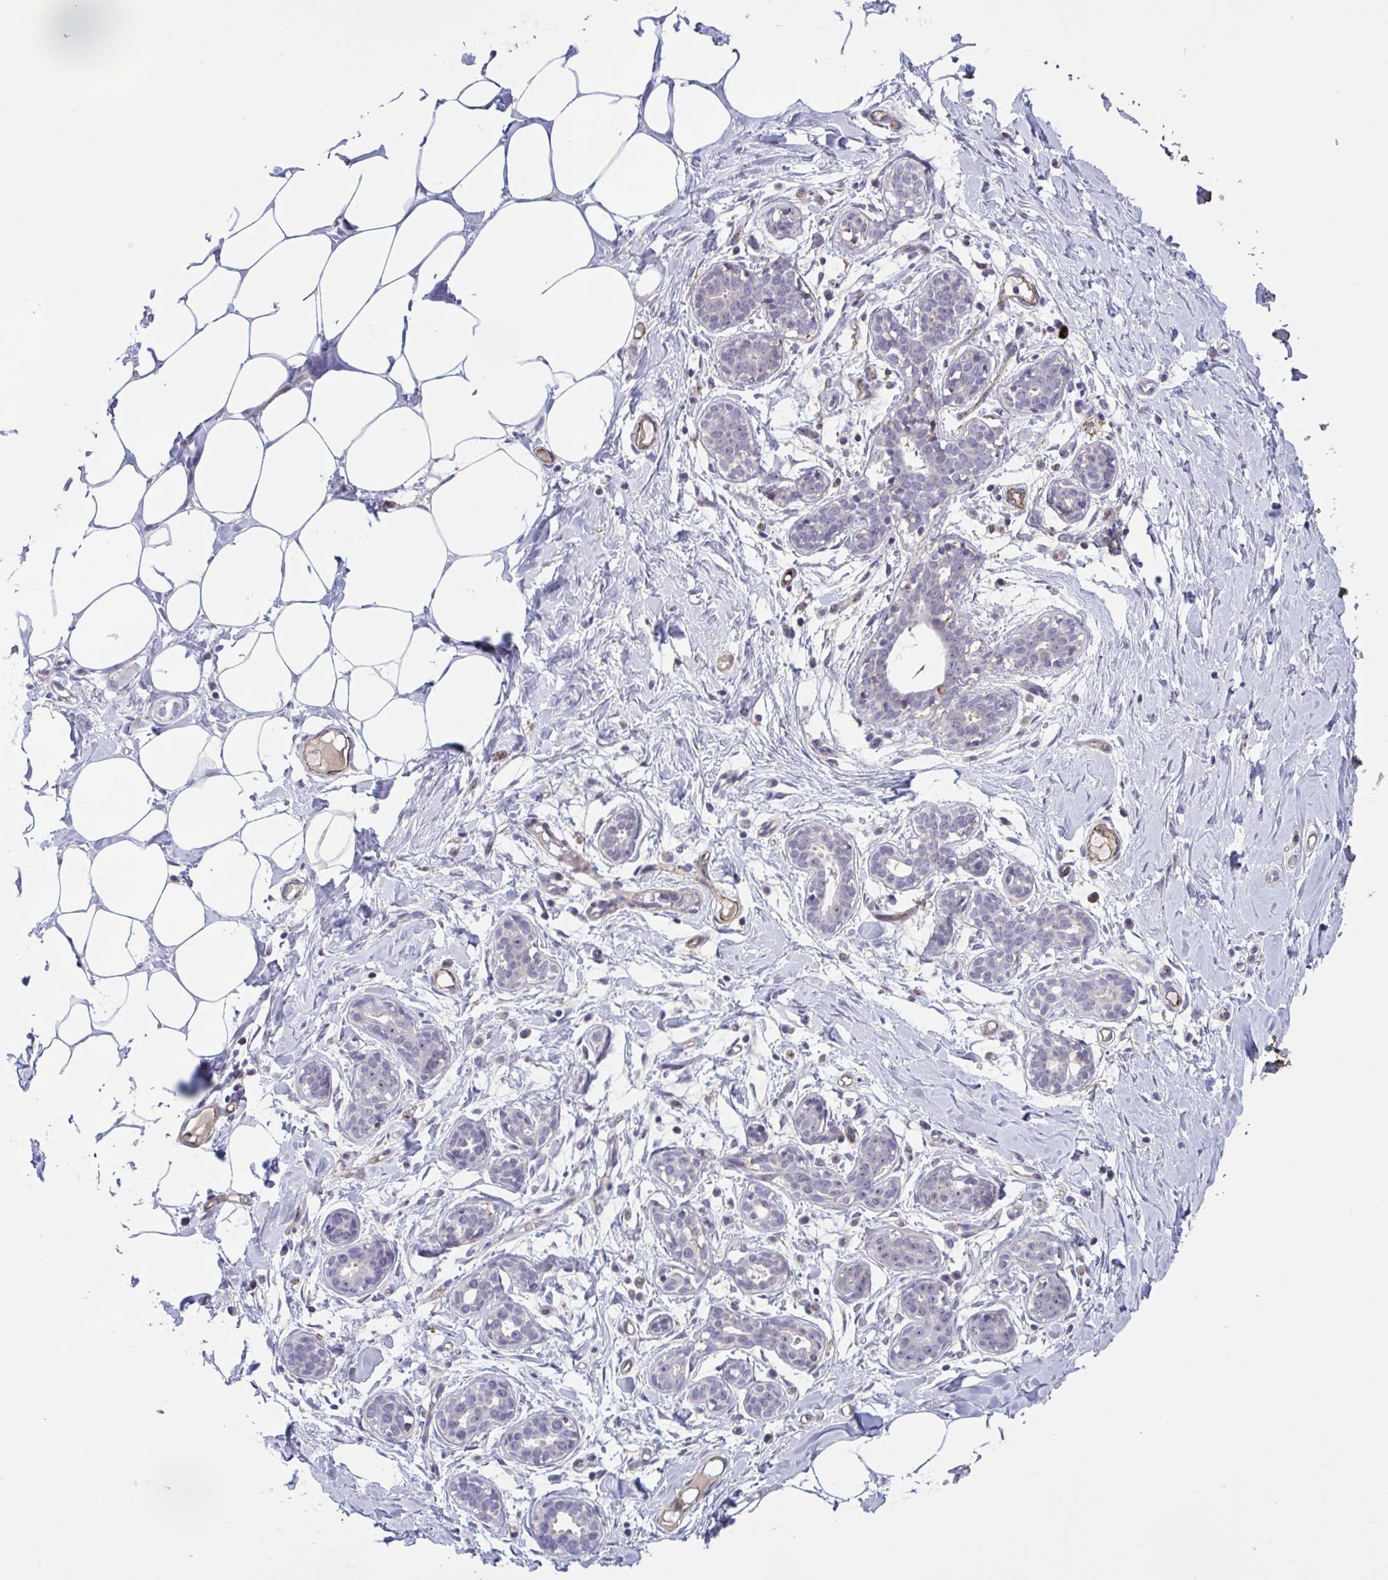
{"staining": {"intensity": "negative", "quantity": "none", "location": "none"}, "tissue": "breast", "cell_type": "Adipocytes", "image_type": "normal", "snomed": [{"axis": "morphology", "description": "Normal tissue, NOS"}, {"axis": "topography", "description": "Breast"}], "caption": "This histopathology image is of normal breast stained with IHC to label a protein in brown with the nuclei are counter-stained blue. There is no expression in adipocytes.", "gene": "CD101", "patient": {"sex": "female", "age": 27}}